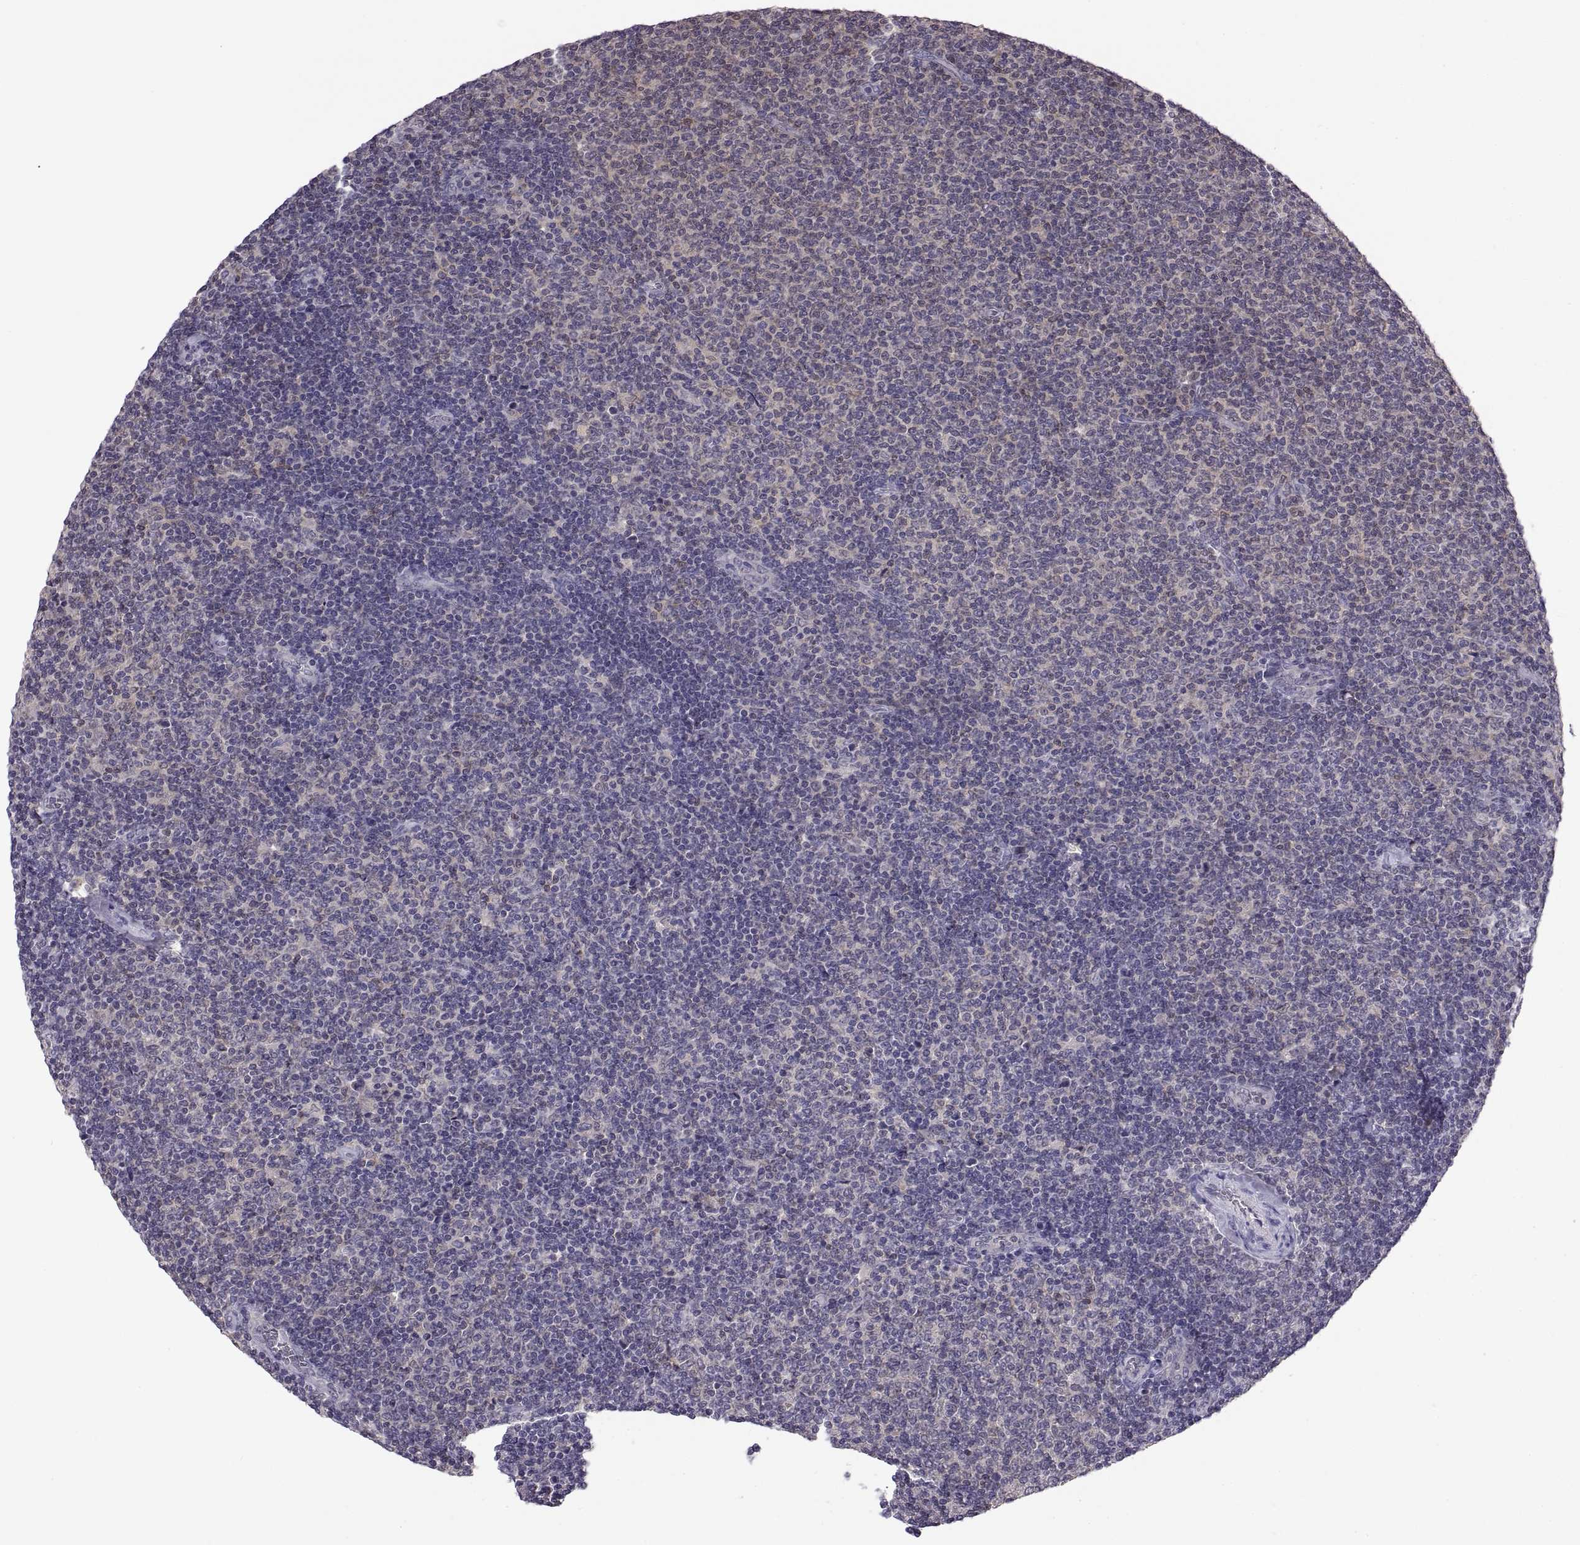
{"staining": {"intensity": "negative", "quantity": "none", "location": "none"}, "tissue": "lymphoma", "cell_type": "Tumor cells", "image_type": "cancer", "snomed": [{"axis": "morphology", "description": "Malignant lymphoma, non-Hodgkin's type, Low grade"}, {"axis": "topography", "description": "Lymph node"}], "caption": "Immunohistochemistry (IHC) micrograph of human low-grade malignant lymphoma, non-Hodgkin's type stained for a protein (brown), which shows no positivity in tumor cells.", "gene": "FGF9", "patient": {"sex": "male", "age": 52}}